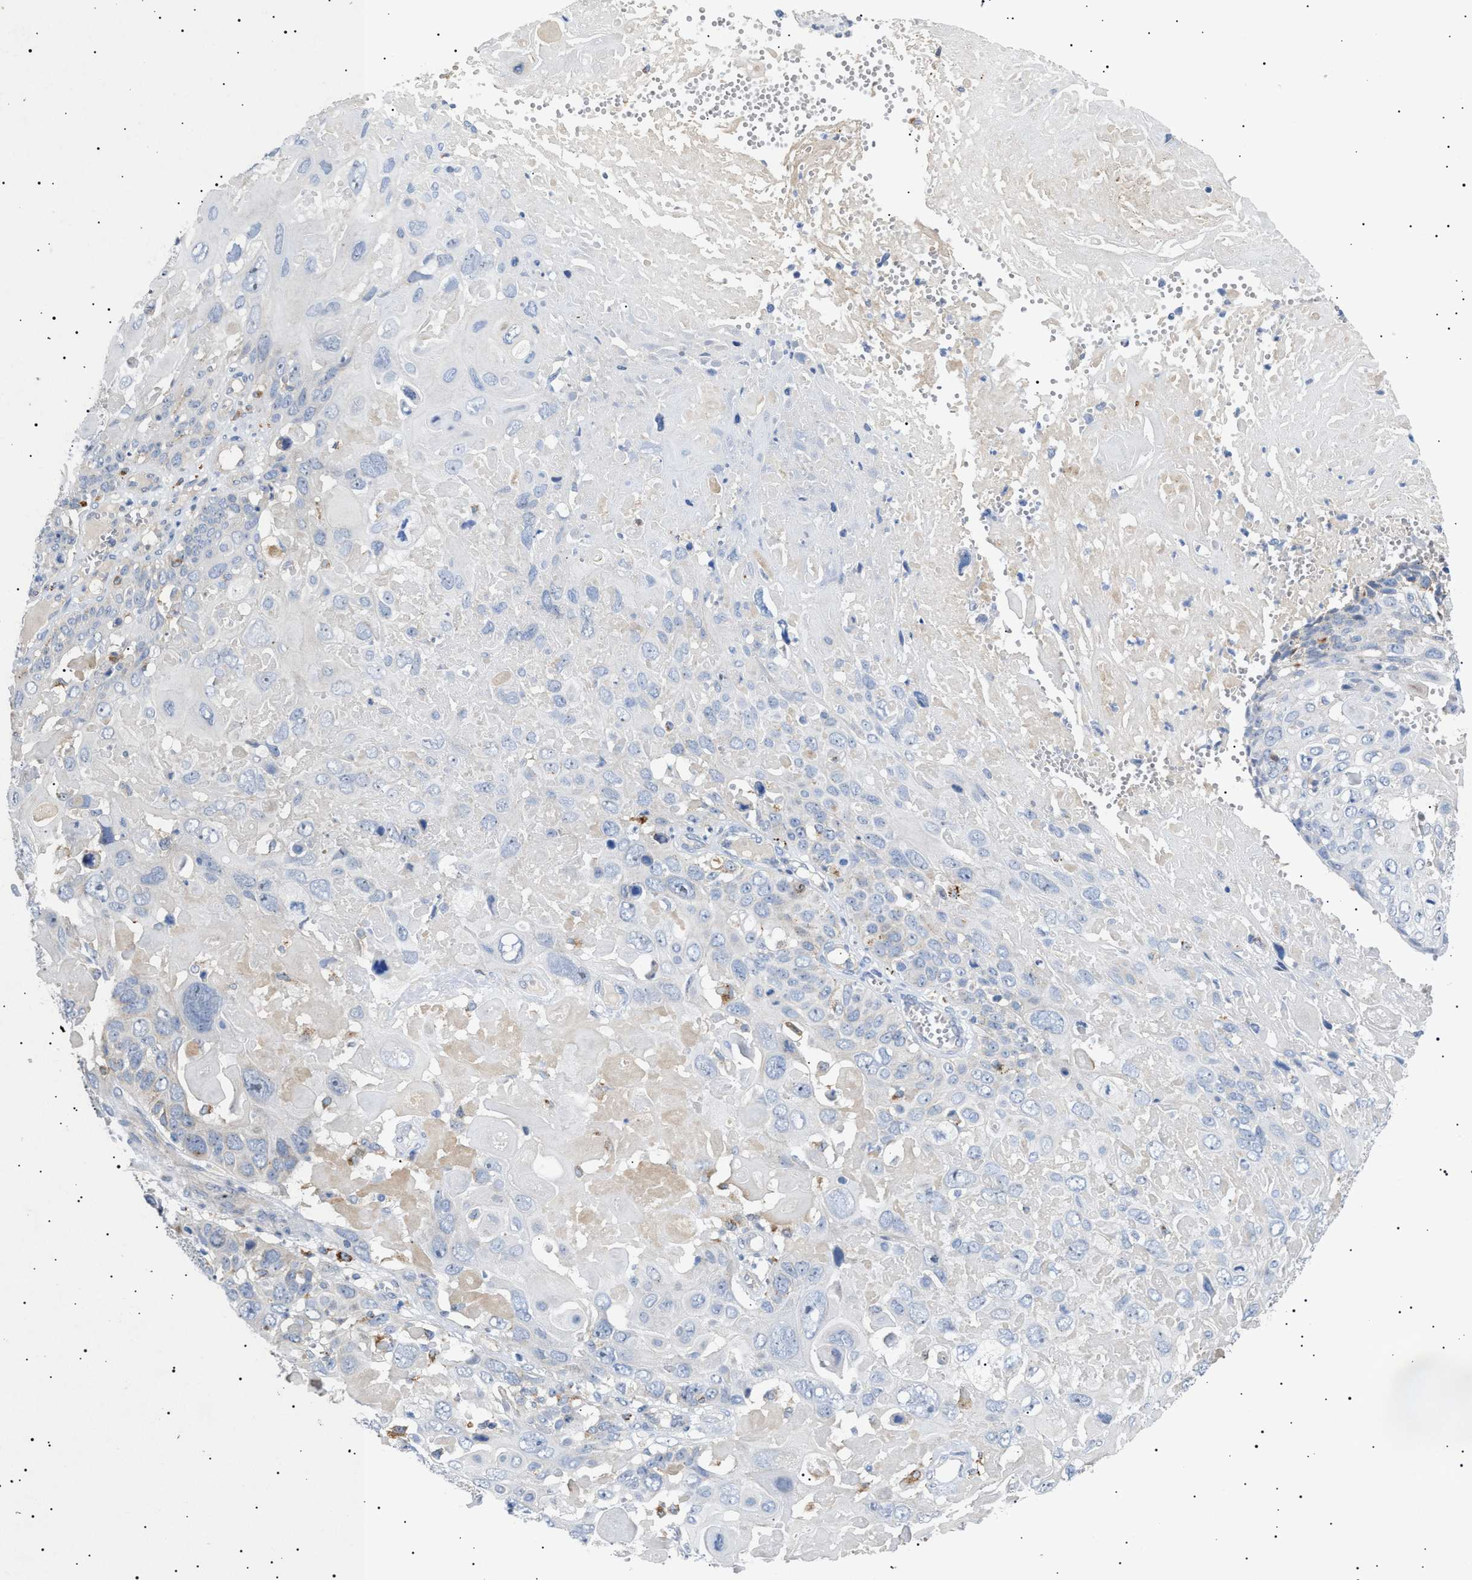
{"staining": {"intensity": "negative", "quantity": "none", "location": "none"}, "tissue": "cervical cancer", "cell_type": "Tumor cells", "image_type": "cancer", "snomed": [{"axis": "morphology", "description": "Squamous cell carcinoma, NOS"}, {"axis": "topography", "description": "Cervix"}], "caption": "Micrograph shows no protein expression in tumor cells of cervical cancer tissue. The staining was performed using DAB to visualize the protein expression in brown, while the nuclei were stained in blue with hematoxylin (Magnification: 20x).", "gene": "SIRT5", "patient": {"sex": "female", "age": 74}}